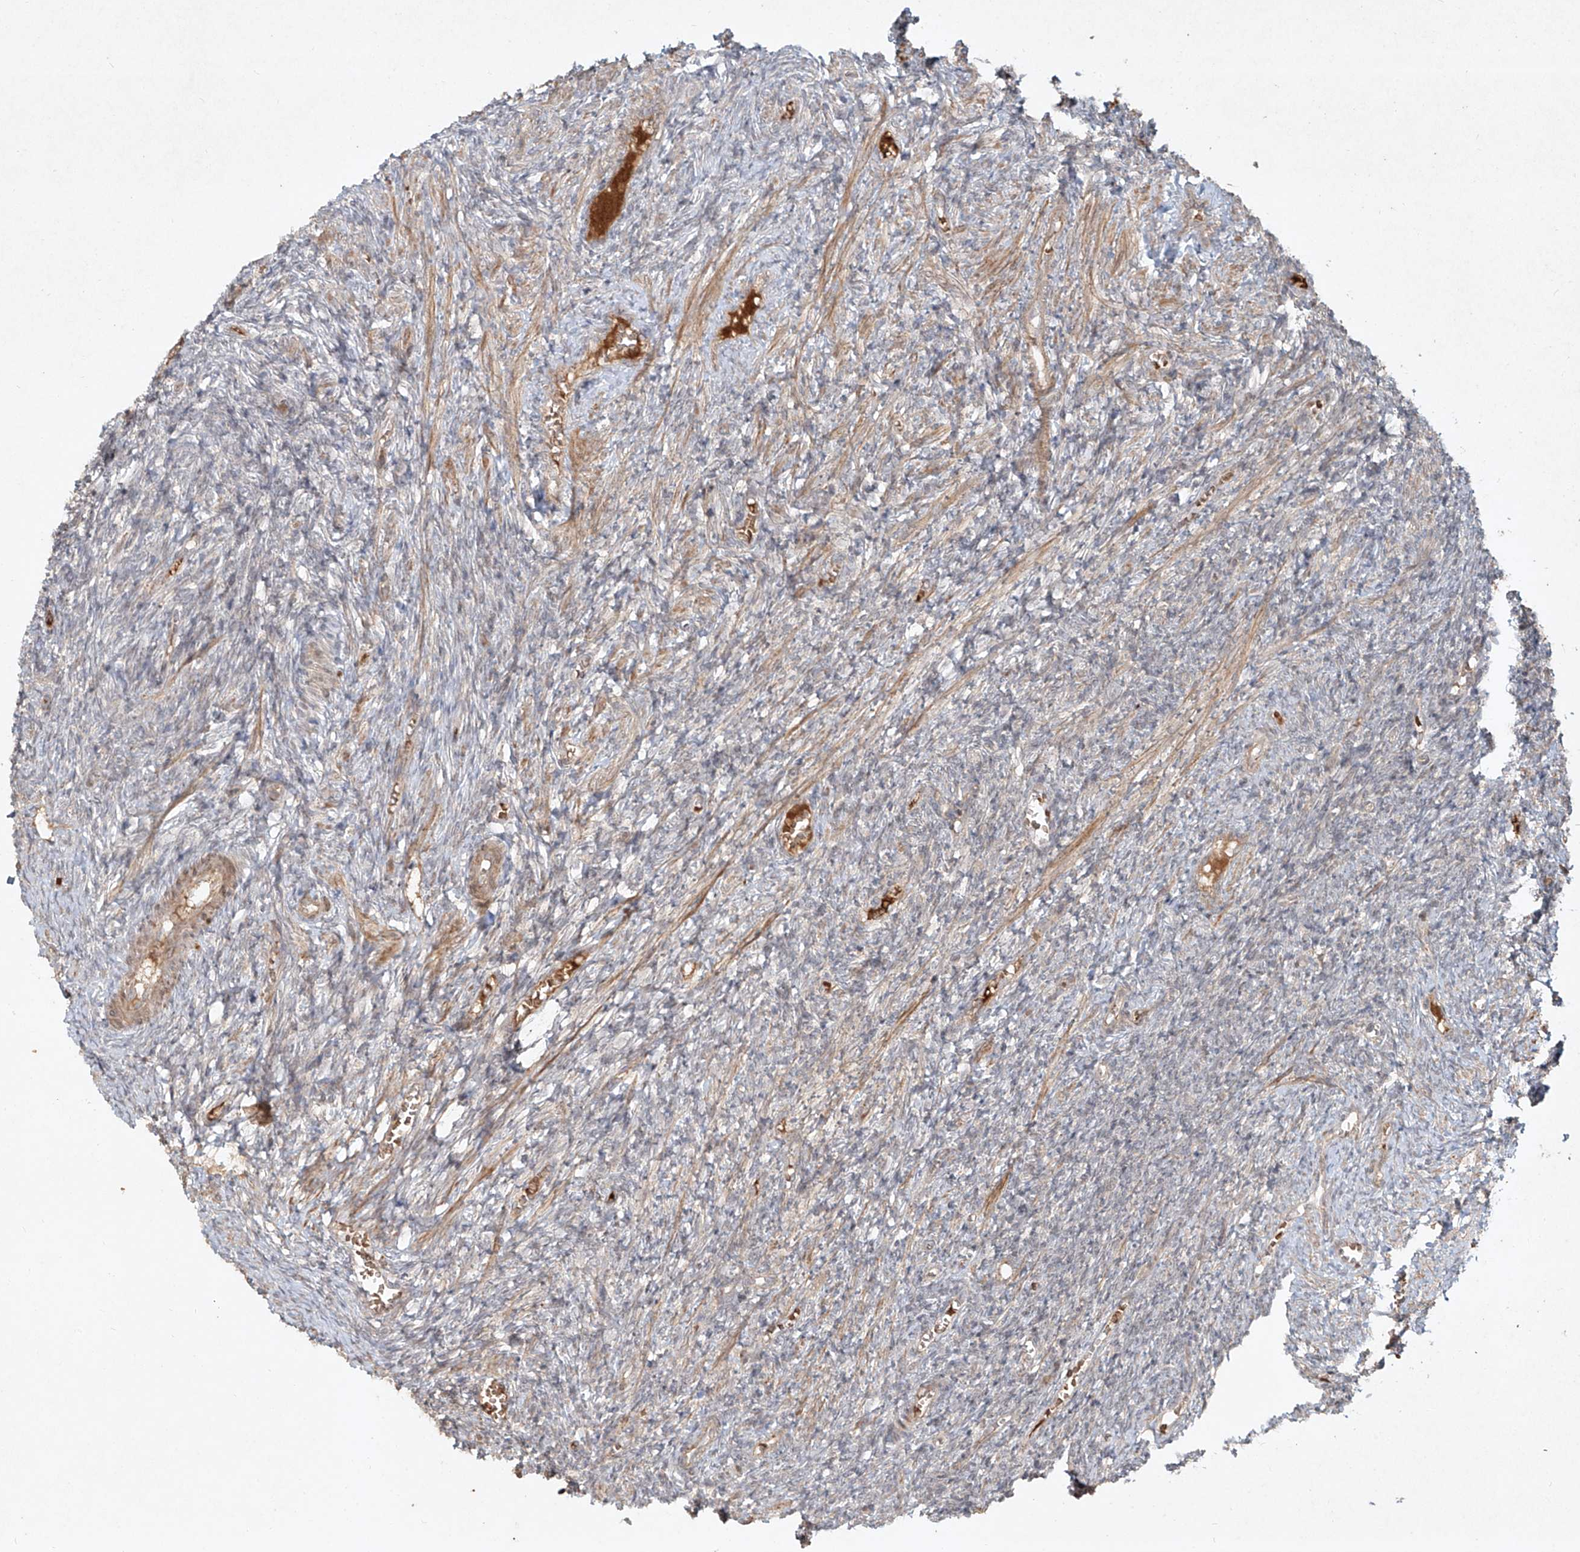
{"staining": {"intensity": "weak", "quantity": "<25%", "location": "cytoplasmic/membranous"}, "tissue": "ovary", "cell_type": "Ovarian stroma cells", "image_type": "normal", "snomed": [{"axis": "morphology", "description": "Normal tissue, NOS"}, {"axis": "topography", "description": "Ovary"}], "caption": "This image is of benign ovary stained with immunohistochemistry (IHC) to label a protein in brown with the nuclei are counter-stained blue. There is no staining in ovarian stroma cells.", "gene": "CYYR1", "patient": {"sex": "female", "age": 27}}